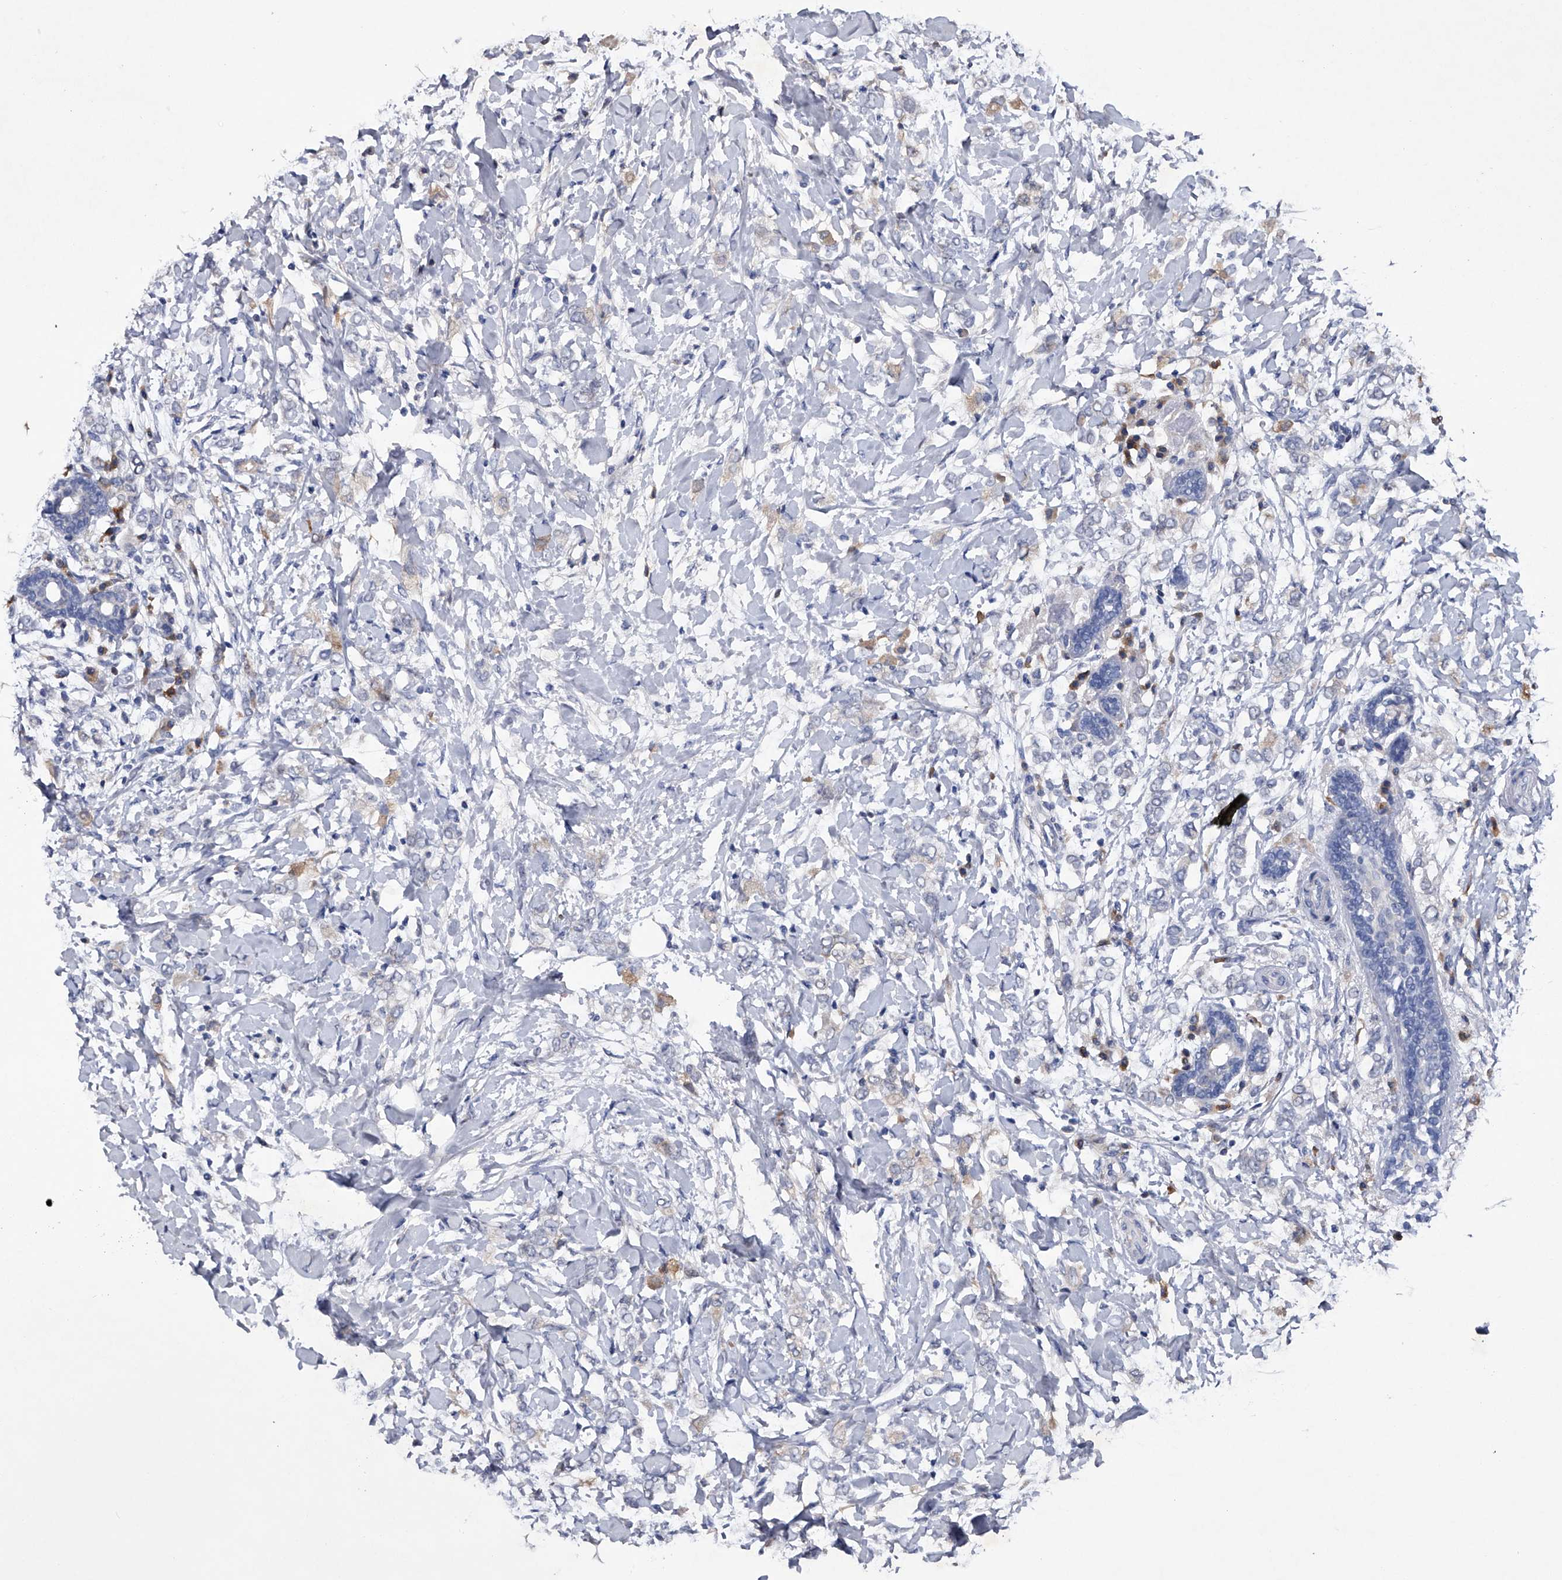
{"staining": {"intensity": "negative", "quantity": "none", "location": "none"}, "tissue": "breast cancer", "cell_type": "Tumor cells", "image_type": "cancer", "snomed": [{"axis": "morphology", "description": "Normal tissue, NOS"}, {"axis": "morphology", "description": "Lobular carcinoma"}, {"axis": "topography", "description": "Breast"}], "caption": "Immunohistochemistry image of neoplastic tissue: human breast cancer stained with DAB reveals no significant protein positivity in tumor cells. (Brightfield microscopy of DAB (3,3'-diaminobenzidine) immunohistochemistry (IHC) at high magnification).", "gene": "ASNS", "patient": {"sex": "female", "age": 47}}